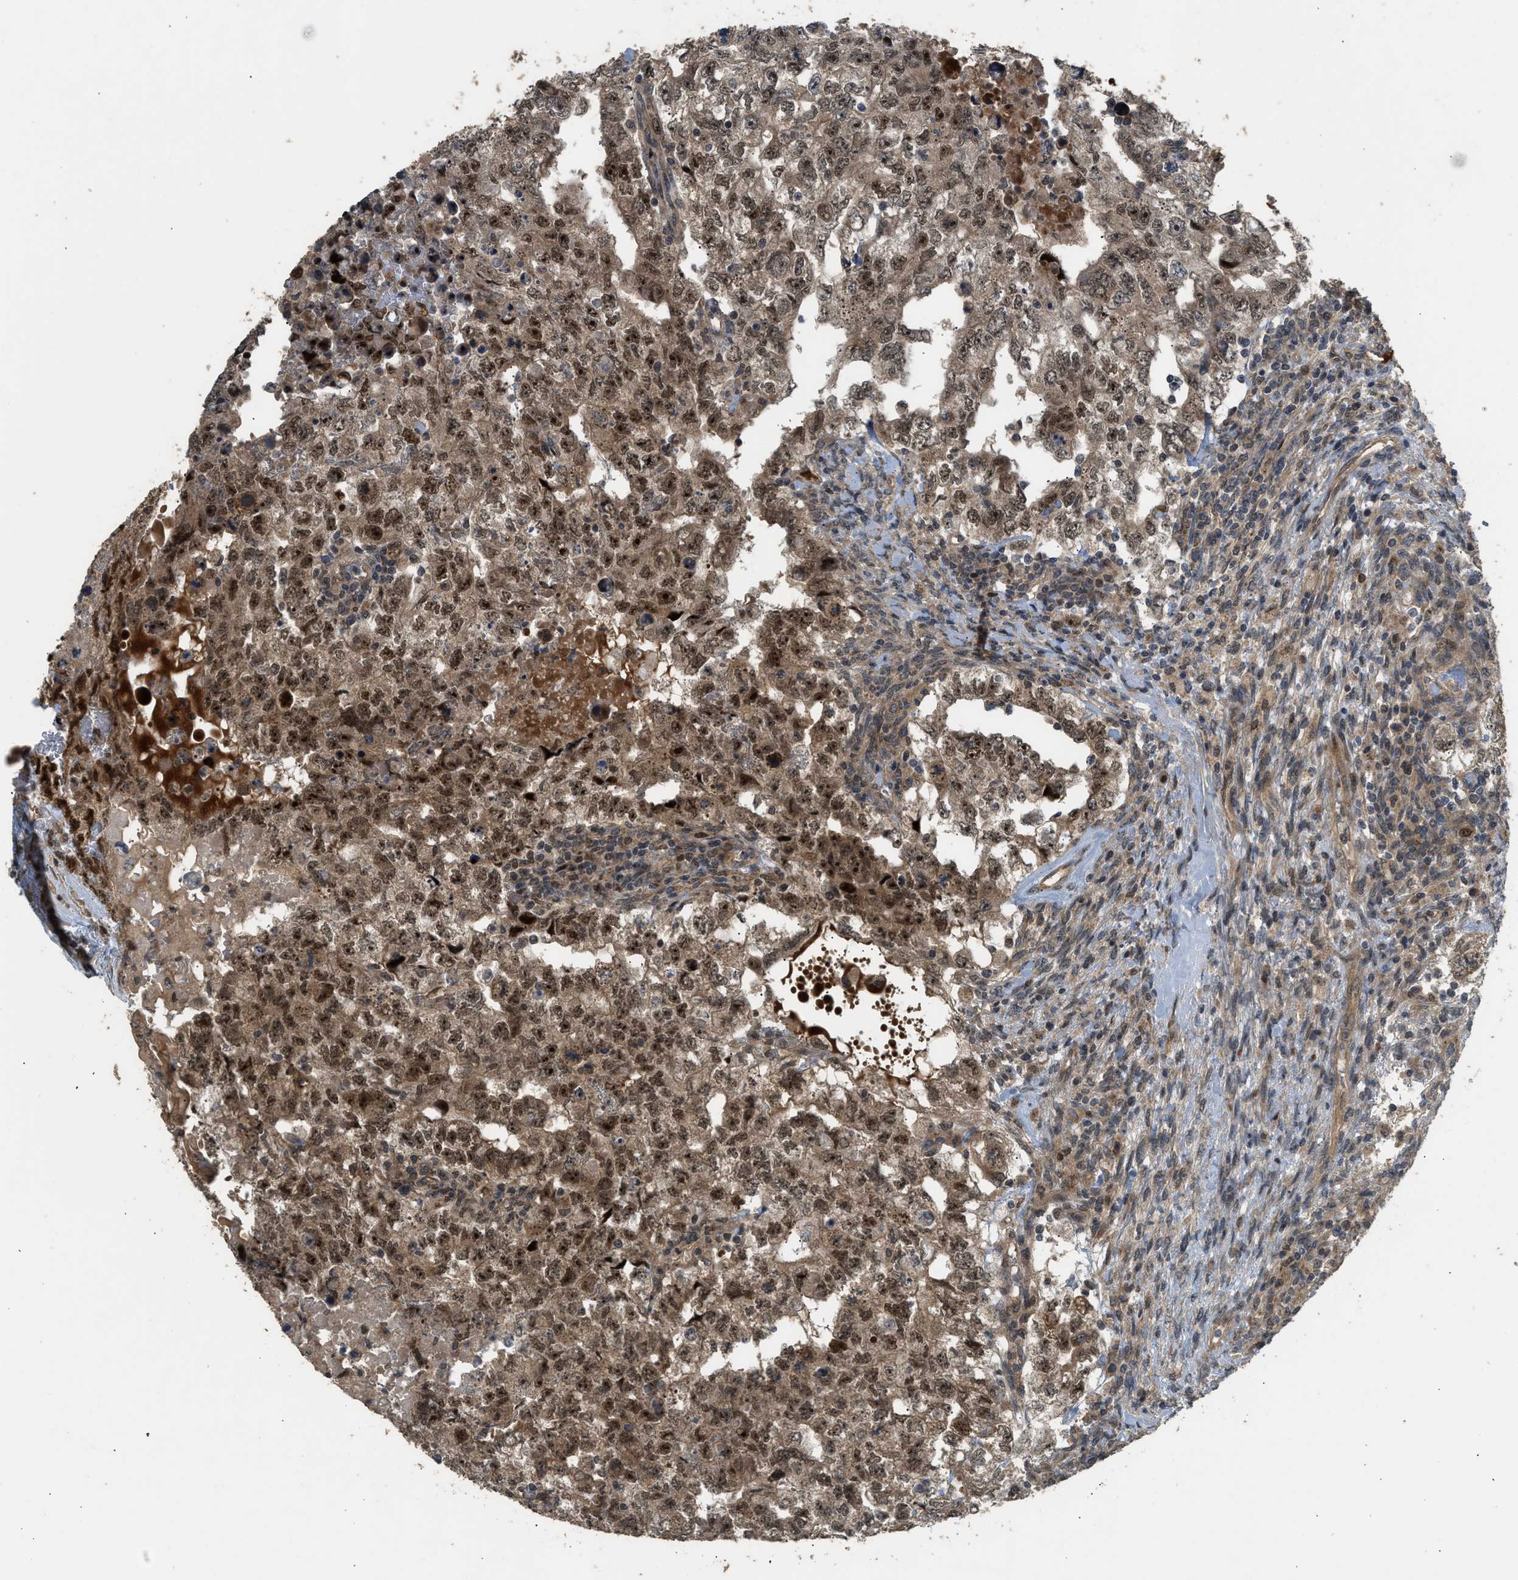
{"staining": {"intensity": "strong", "quantity": ">75%", "location": "nuclear"}, "tissue": "testis cancer", "cell_type": "Tumor cells", "image_type": "cancer", "snomed": [{"axis": "morphology", "description": "Carcinoma, Embryonal, NOS"}, {"axis": "topography", "description": "Testis"}], "caption": "IHC staining of testis cancer, which exhibits high levels of strong nuclear staining in approximately >75% of tumor cells indicating strong nuclear protein staining. The staining was performed using DAB (brown) for protein detection and nuclei were counterstained in hematoxylin (blue).", "gene": "GET1", "patient": {"sex": "male", "age": 36}}